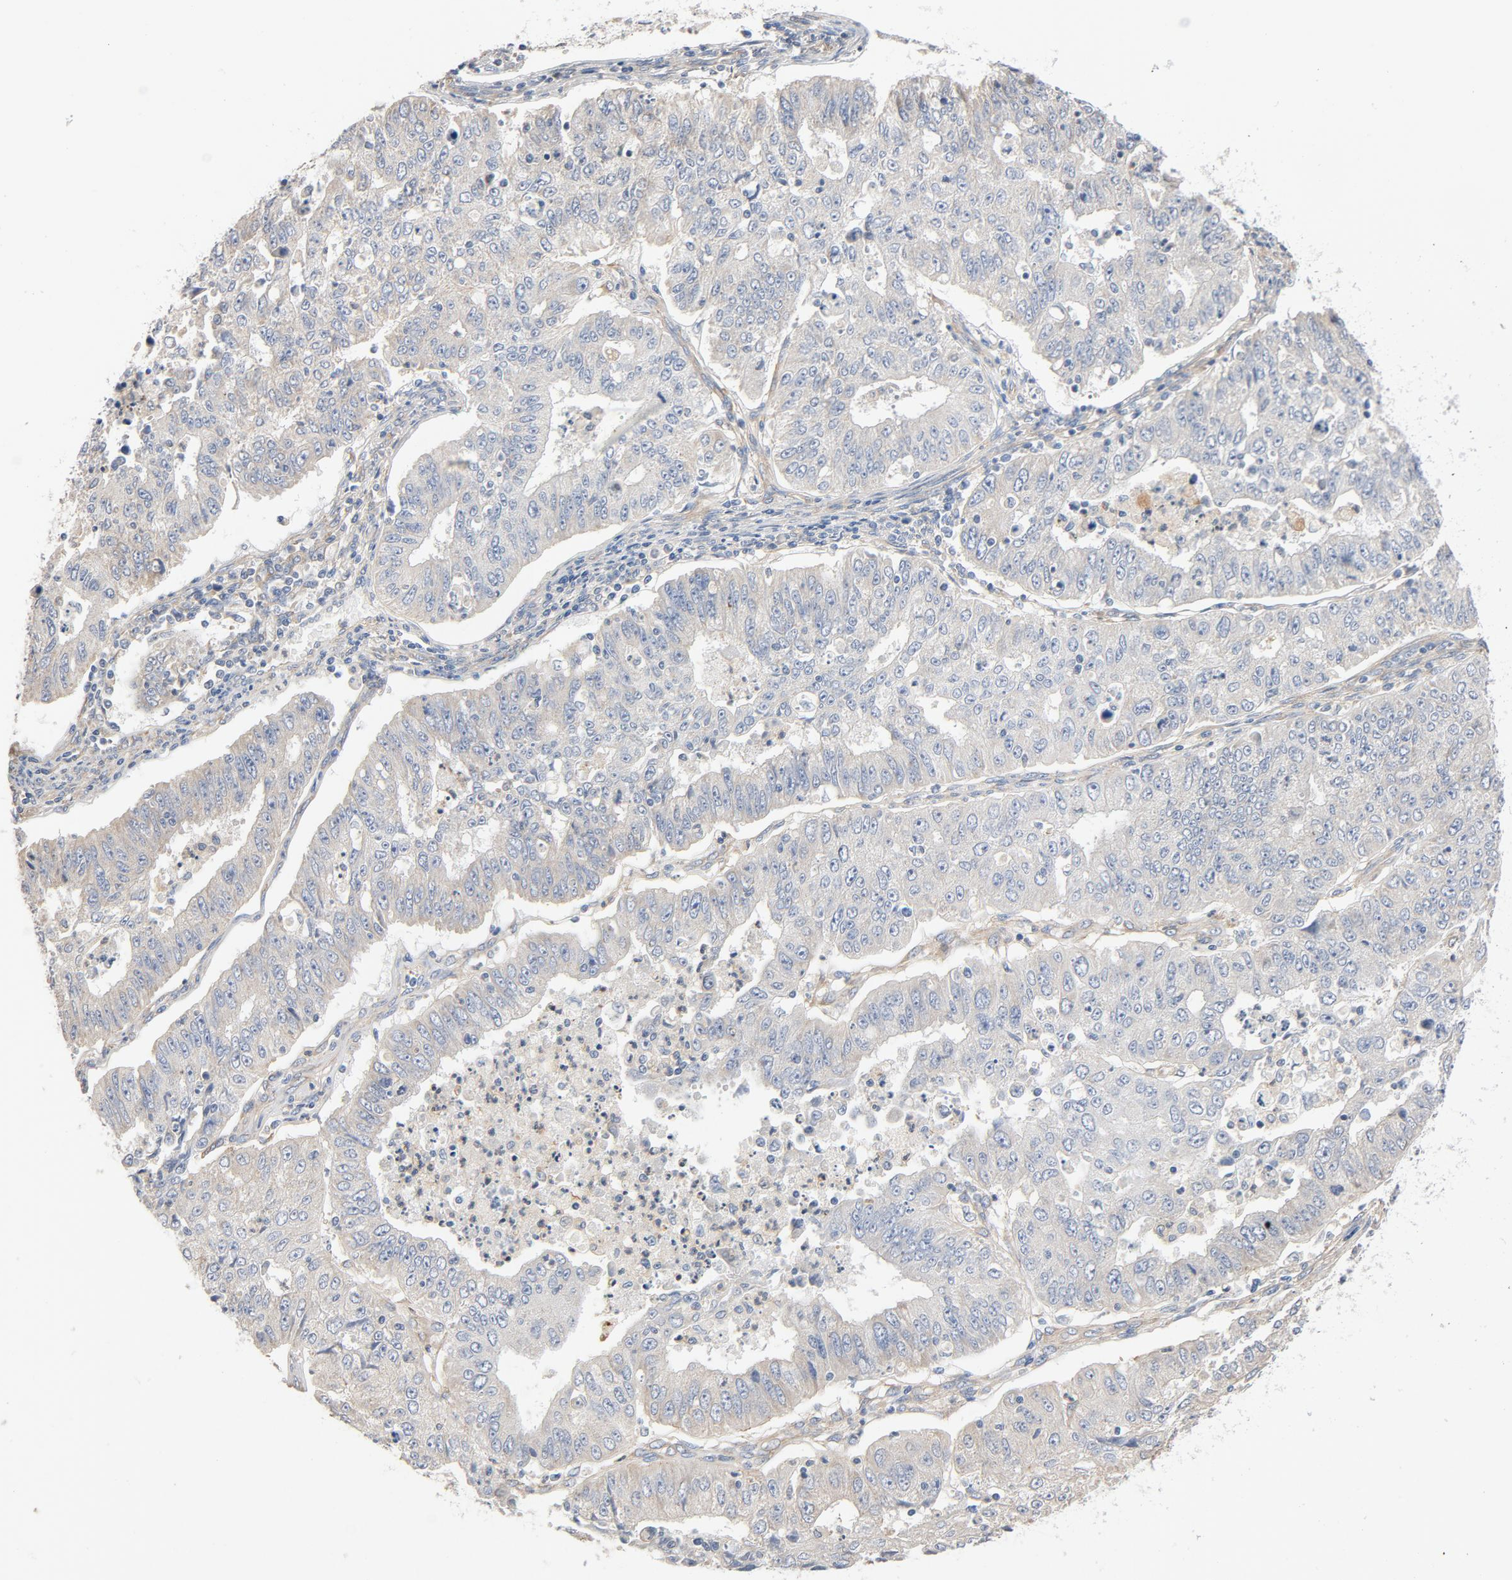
{"staining": {"intensity": "negative", "quantity": "none", "location": "none"}, "tissue": "endometrial cancer", "cell_type": "Tumor cells", "image_type": "cancer", "snomed": [{"axis": "morphology", "description": "Adenocarcinoma, NOS"}, {"axis": "topography", "description": "Endometrium"}], "caption": "Histopathology image shows no significant protein expression in tumor cells of adenocarcinoma (endometrial).", "gene": "ILK", "patient": {"sex": "female", "age": 42}}